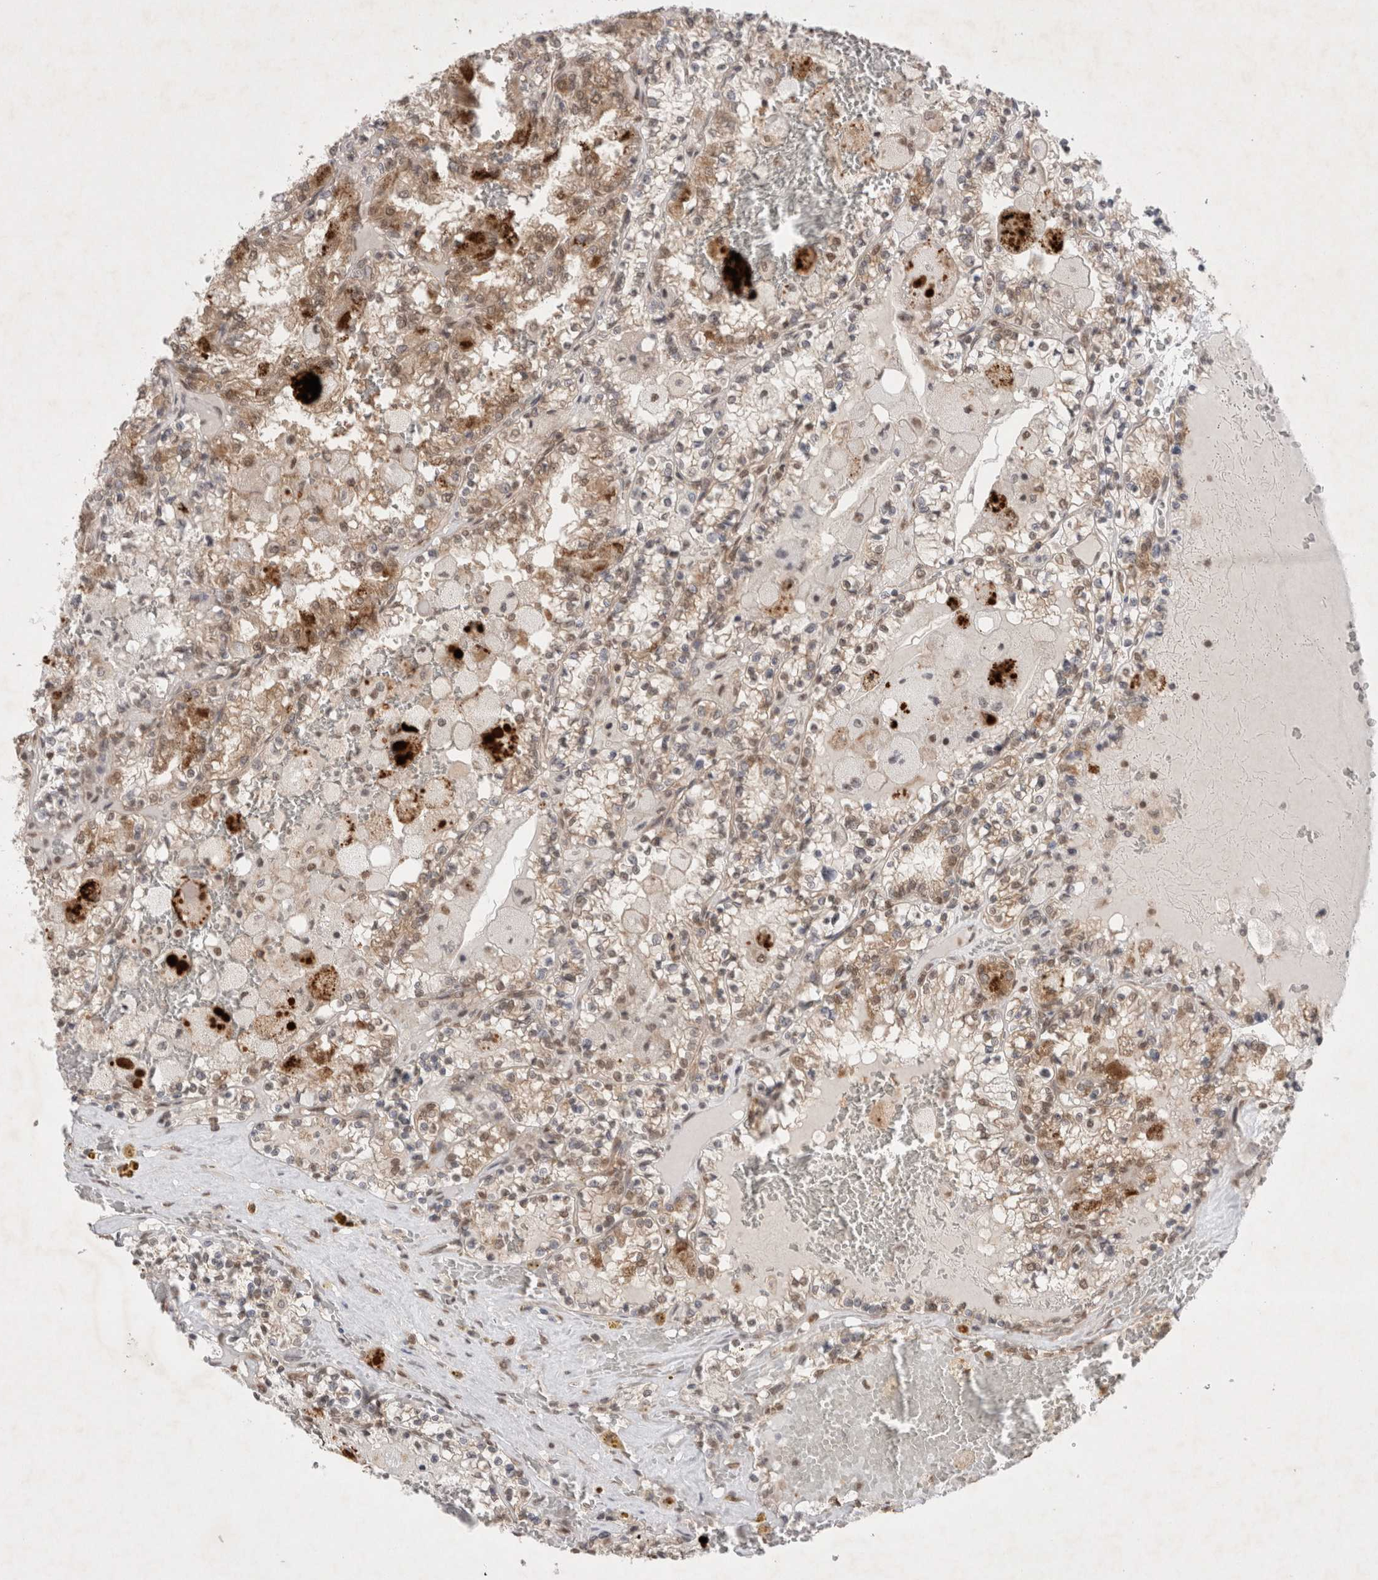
{"staining": {"intensity": "moderate", "quantity": "<25%", "location": "cytoplasmic/membranous"}, "tissue": "renal cancer", "cell_type": "Tumor cells", "image_type": "cancer", "snomed": [{"axis": "morphology", "description": "Adenocarcinoma, NOS"}, {"axis": "topography", "description": "Kidney"}], "caption": "DAB immunohistochemical staining of renal cancer reveals moderate cytoplasmic/membranous protein staining in approximately <25% of tumor cells.", "gene": "WIPF2", "patient": {"sex": "female", "age": 56}}